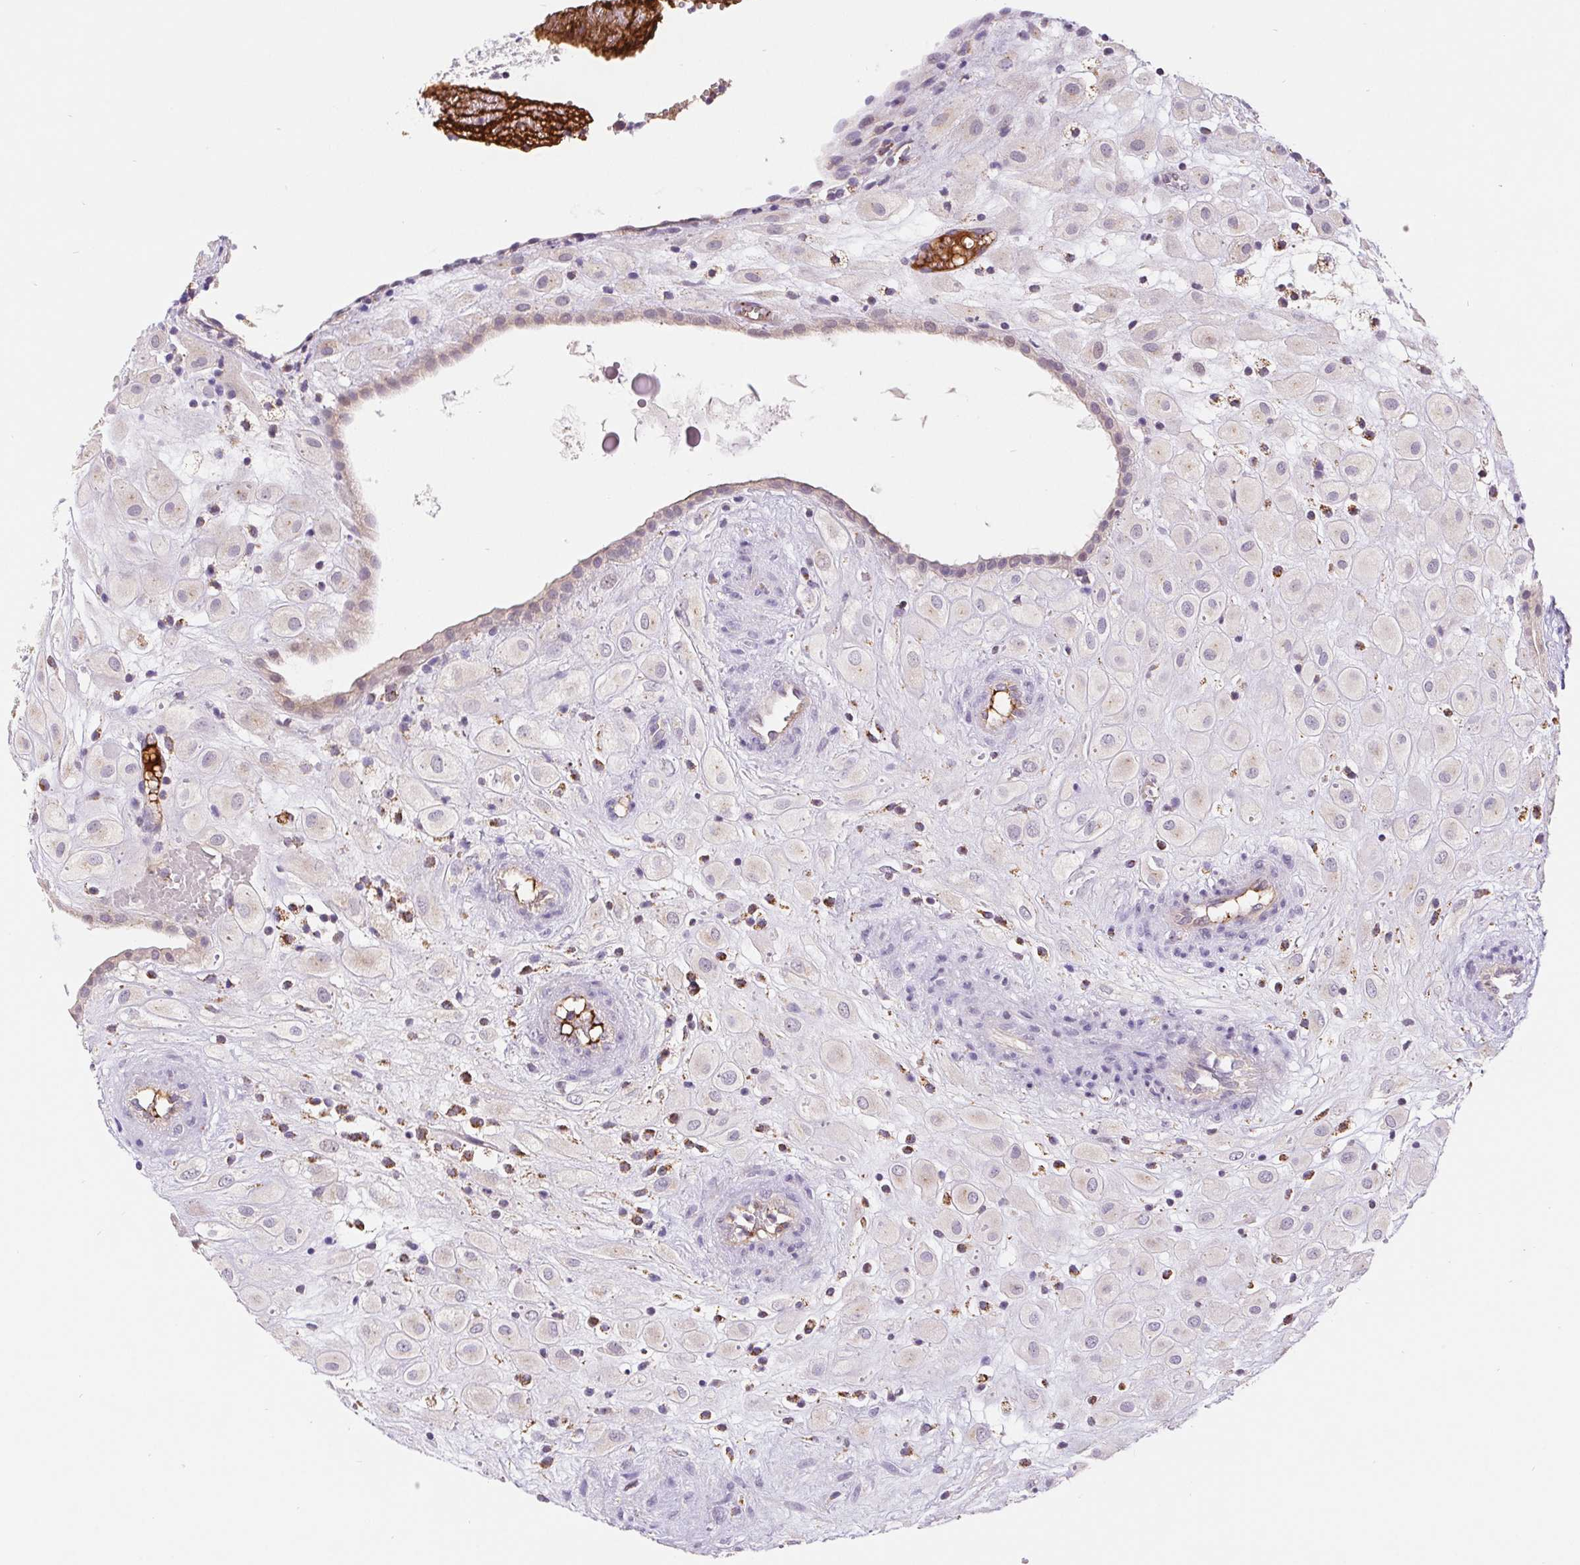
{"staining": {"intensity": "negative", "quantity": "none", "location": "none"}, "tissue": "placenta", "cell_type": "Decidual cells", "image_type": "normal", "snomed": [{"axis": "morphology", "description": "Normal tissue, NOS"}, {"axis": "topography", "description": "Placenta"}], "caption": "An immunohistochemistry (IHC) photomicrograph of unremarkable placenta is shown. There is no staining in decidual cells of placenta.", "gene": "EMC6", "patient": {"sex": "female", "age": 24}}